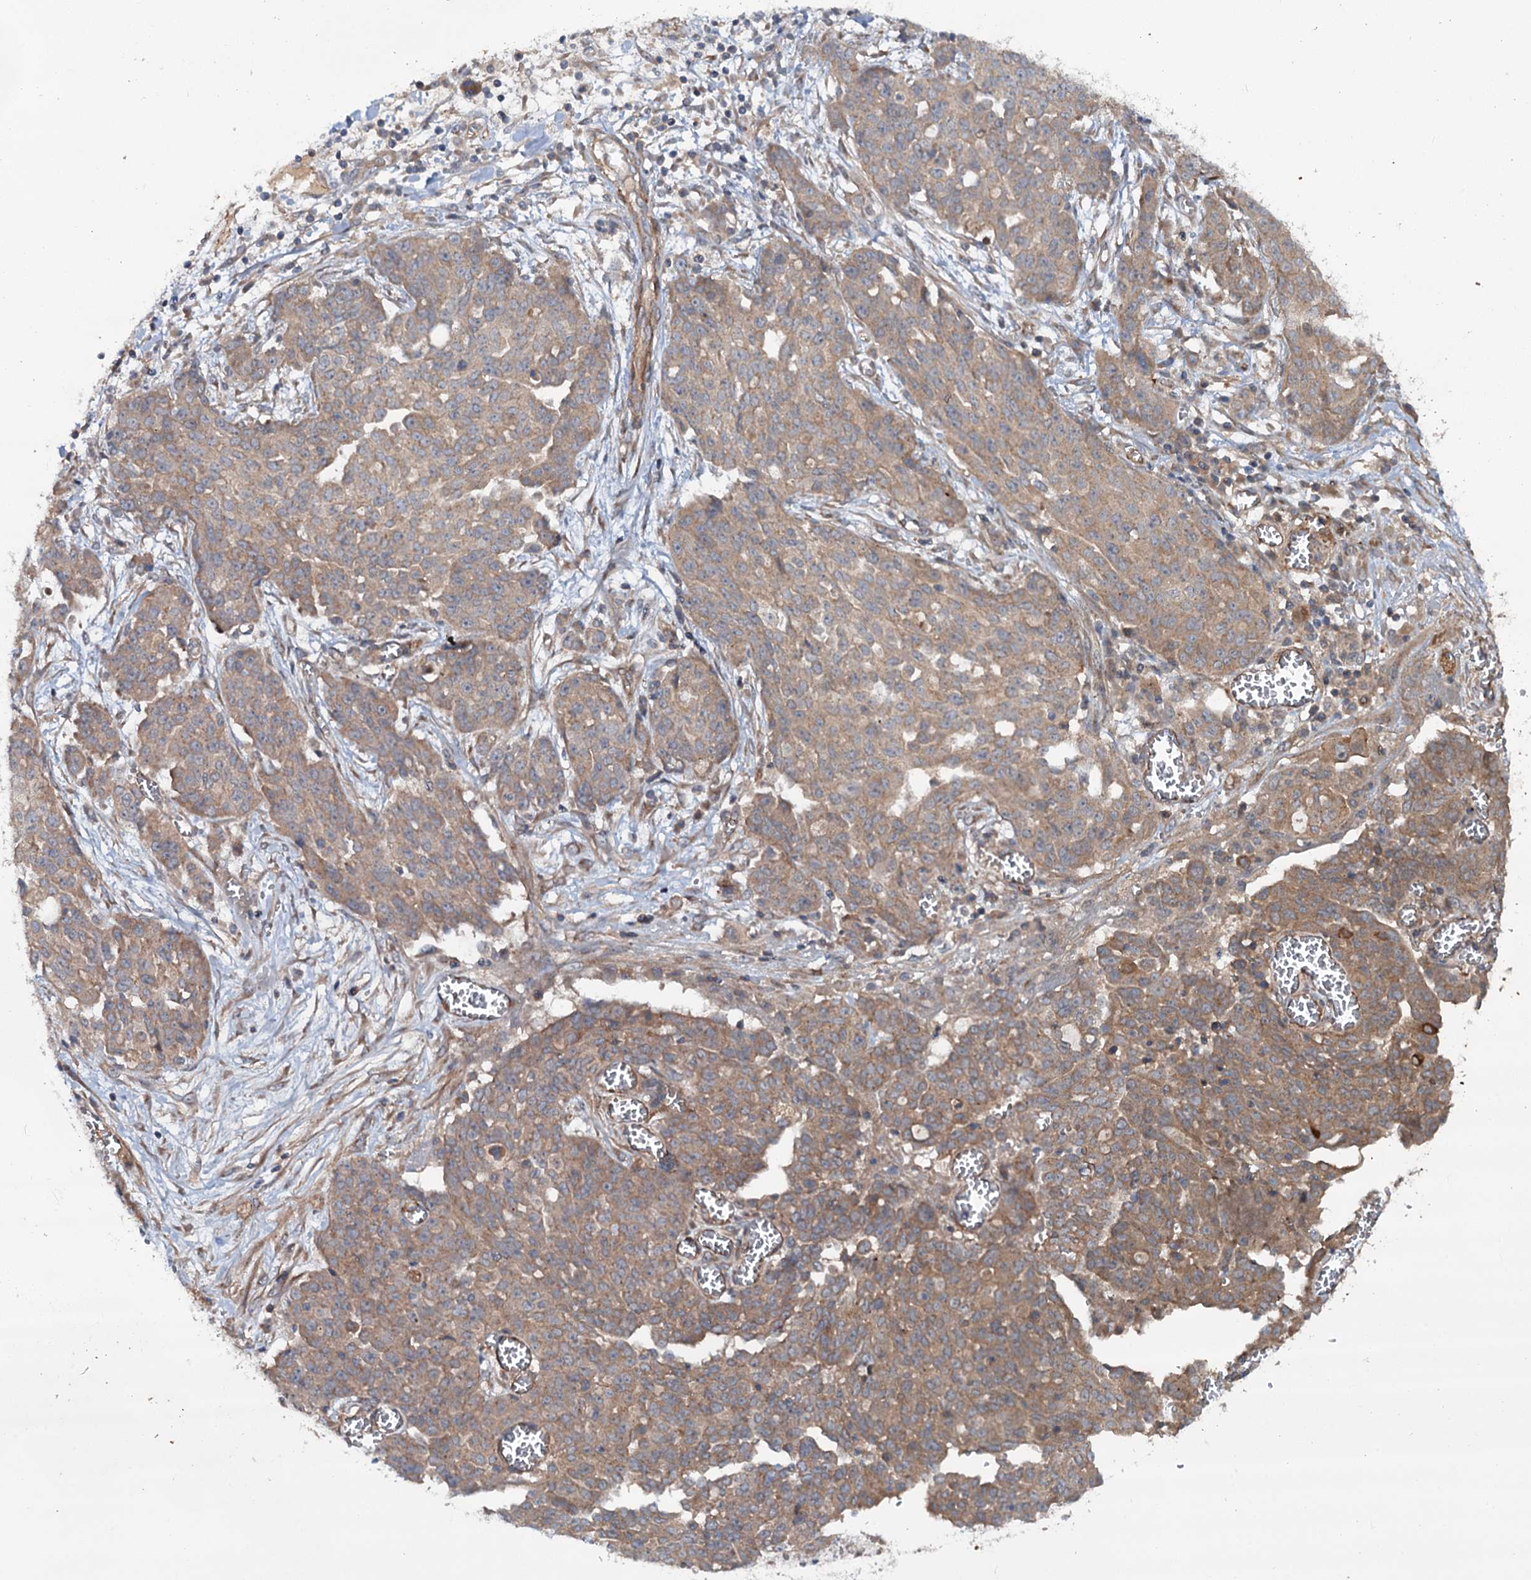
{"staining": {"intensity": "moderate", "quantity": "<25%", "location": "cytoplasmic/membranous"}, "tissue": "ovarian cancer", "cell_type": "Tumor cells", "image_type": "cancer", "snomed": [{"axis": "morphology", "description": "Cystadenocarcinoma, serous, NOS"}, {"axis": "topography", "description": "Soft tissue"}, {"axis": "topography", "description": "Ovary"}], "caption": "IHC (DAB (3,3'-diaminobenzidine)) staining of human serous cystadenocarcinoma (ovarian) shows moderate cytoplasmic/membranous protein staining in approximately <25% of tumor cells.", "gene": "ADGRG4", "patient": {"sex": "female", "age": 57}}